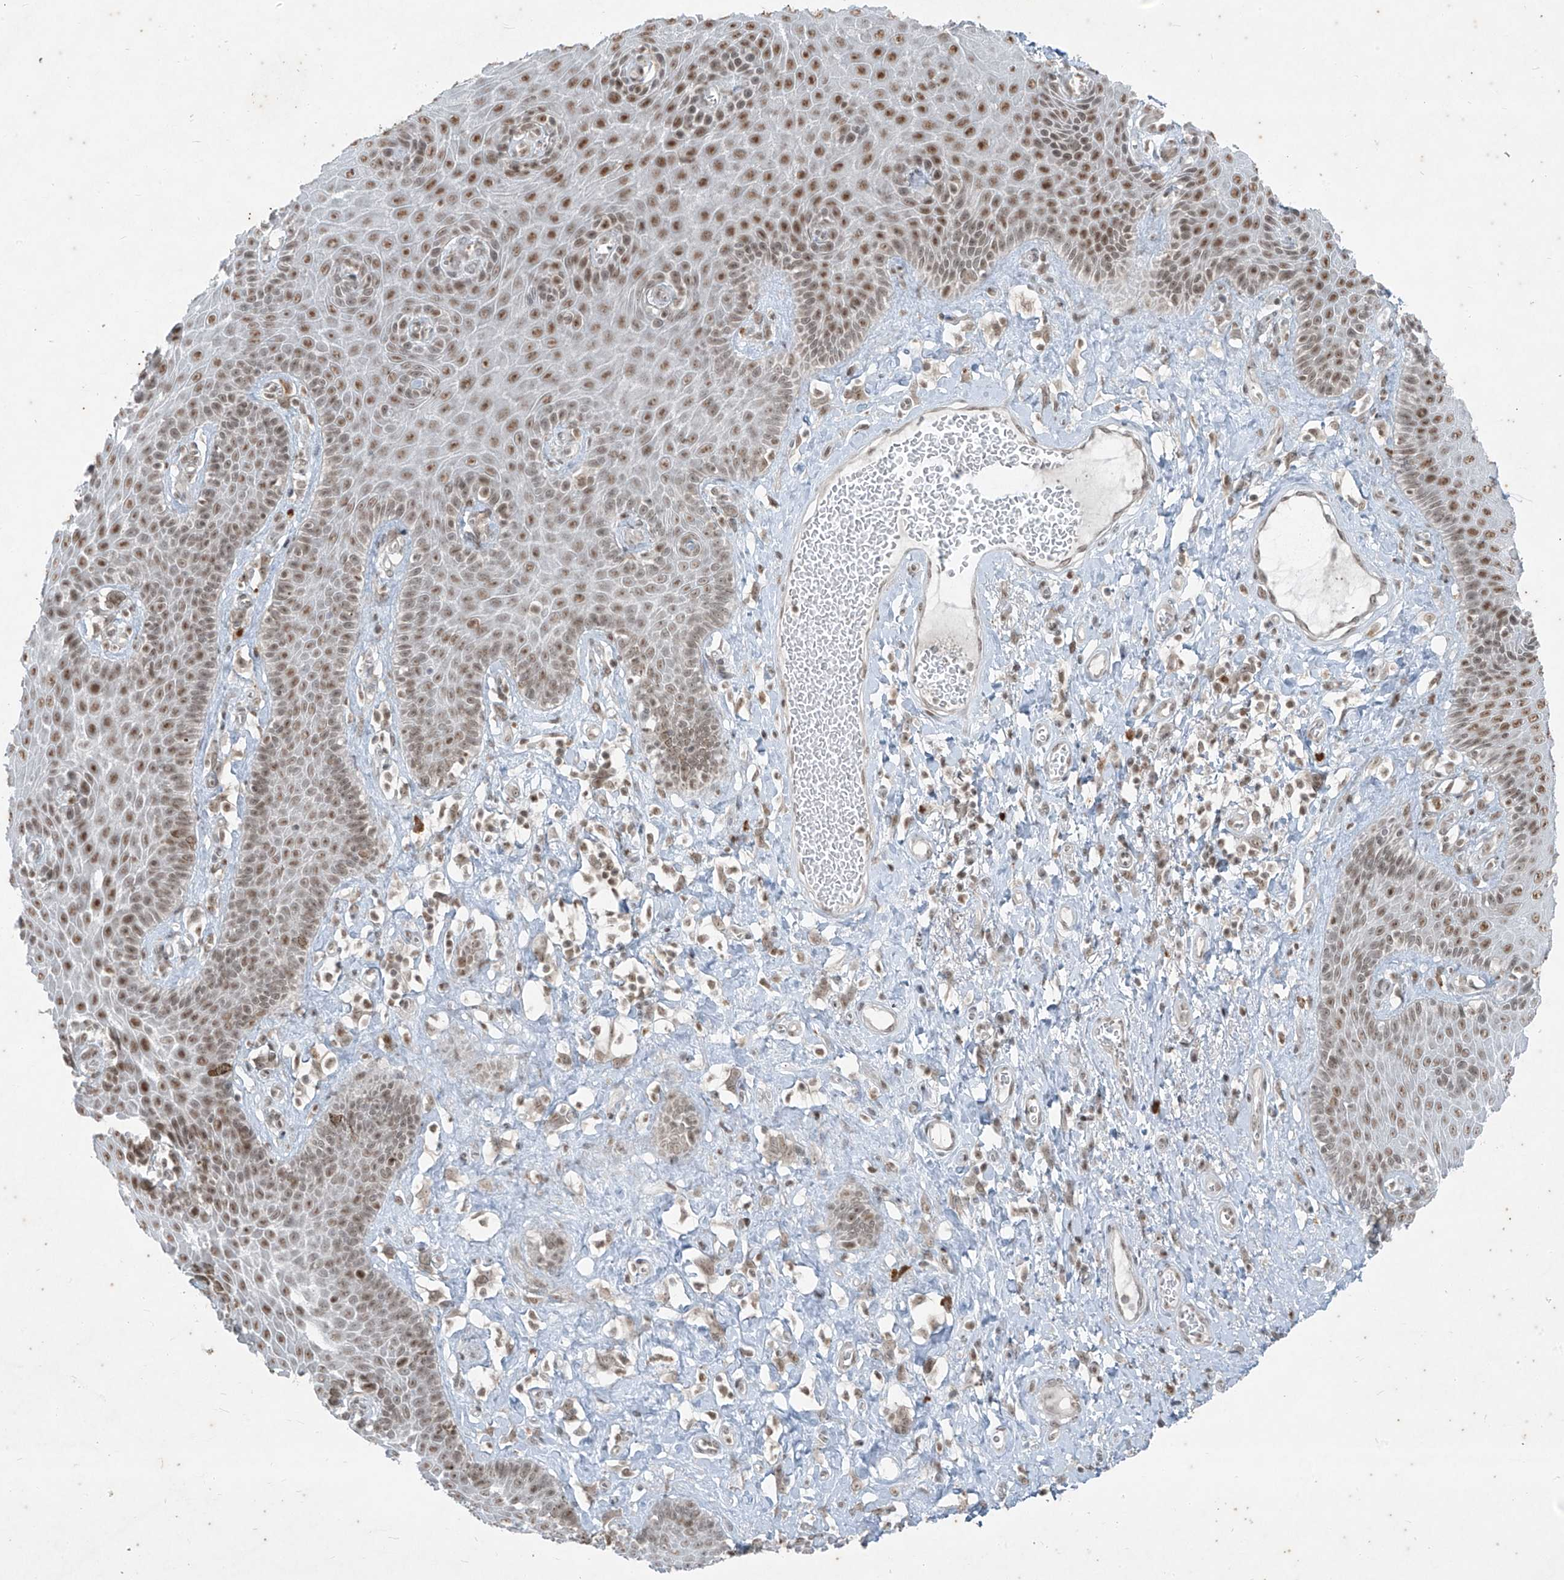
{"staining": {"intensity": "moderate", "quantity": ">75%", "location": "nuclear"}, "tissue": "skin", "cell_type": "Epidermal cells", "image_type": "normal", "snomed": [{"axis": "morphology", "description": "Normal tissue, NOS"}, {"axis": "topography", "description": "Anal"}], "caption": "An immunohistochemistry (IHC) photomicrograph of normal tissue is shown. Protein staining in brown highlights moderate nuclear positivity in skin within epidermal cells. Using DAB (3,3'-diaminobenzidine) (brown) and hematoxylin (blue) stains, captured at high magnification using brightfield microscopy.", "gene": "ZNF354B", "patient": {"sex": "male", "age": 69}}